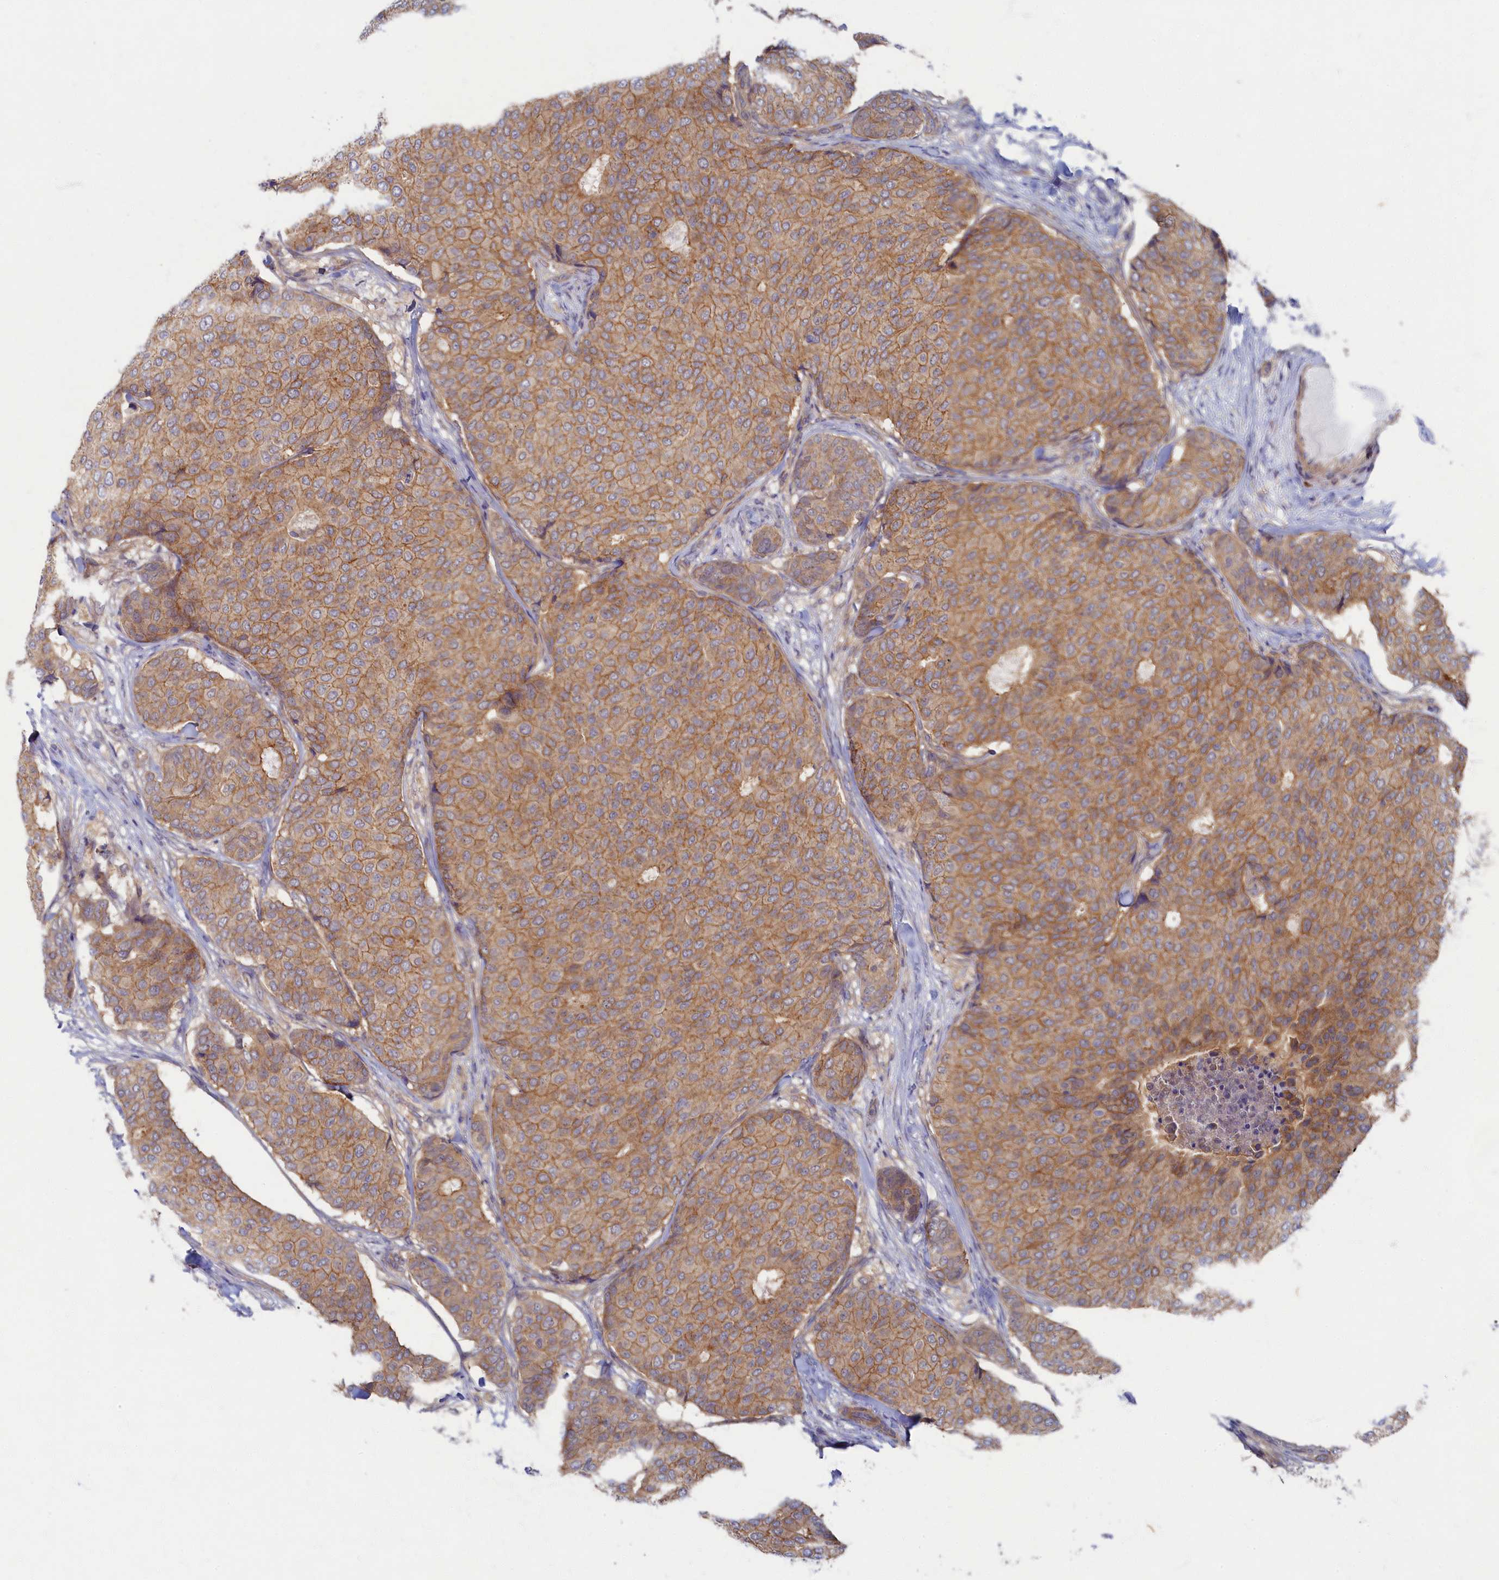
{"staining": {"intensity": "moderate", "quantity": "25%-75%", "location": "cytoplasmic/membranous"}, "tissue": "breast cancer", "cell_type": "Tumor cells", "image_type": "cancer", "snomed": [{"axis": "morphology", "description": "Duct carcinoma"}, {"axis": "topography", "description": "Breast"}], "caption": "Brown immunohistochemical staining in breast cancer (invasive ductal carcinoma) exhibits moderate cytoplasmic/membranous staining in about 25%-75% of tumor cells.", "gene": "WDR59", "patient": {"sex": "female", "age": 75}}